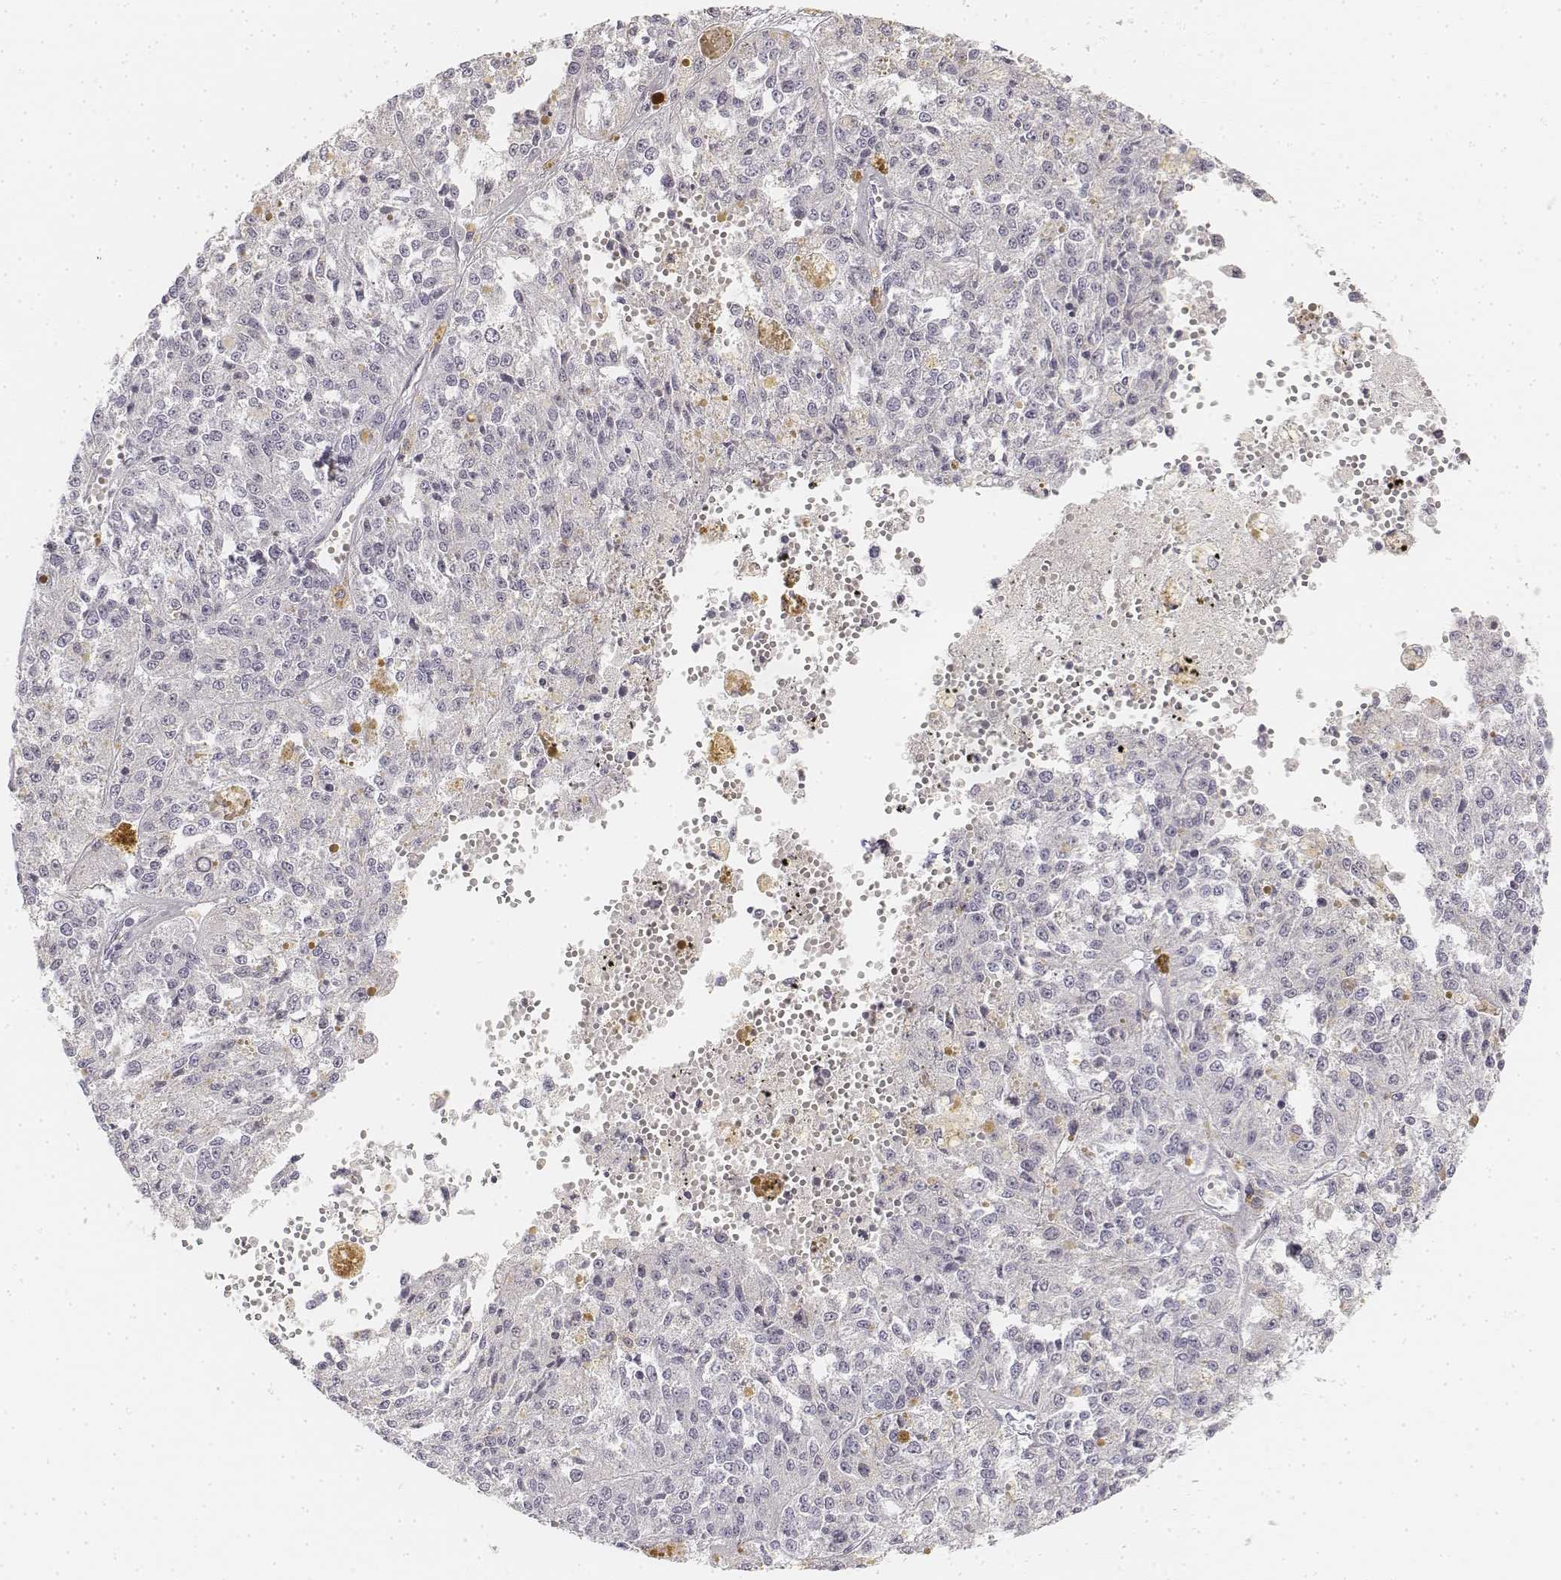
{"staining": {"intensity": "negative", "quantity": "none", "location": "none"}, "tissue": "melanoma", "cell_type": "Tumor cells", "image_type": "cancer", "snomed": [{"axis": "morphology", "description": "Malignant melanoma, Metastatic site"}, {"axis": "topography", "description": "Lymph node"}], "caption": "DAB immunohistochemical staining of human melanoma demonstrates no significant staining in tumor cells.", "gene": "DSG4", "patient": {"sex": "female", "age": 64}}